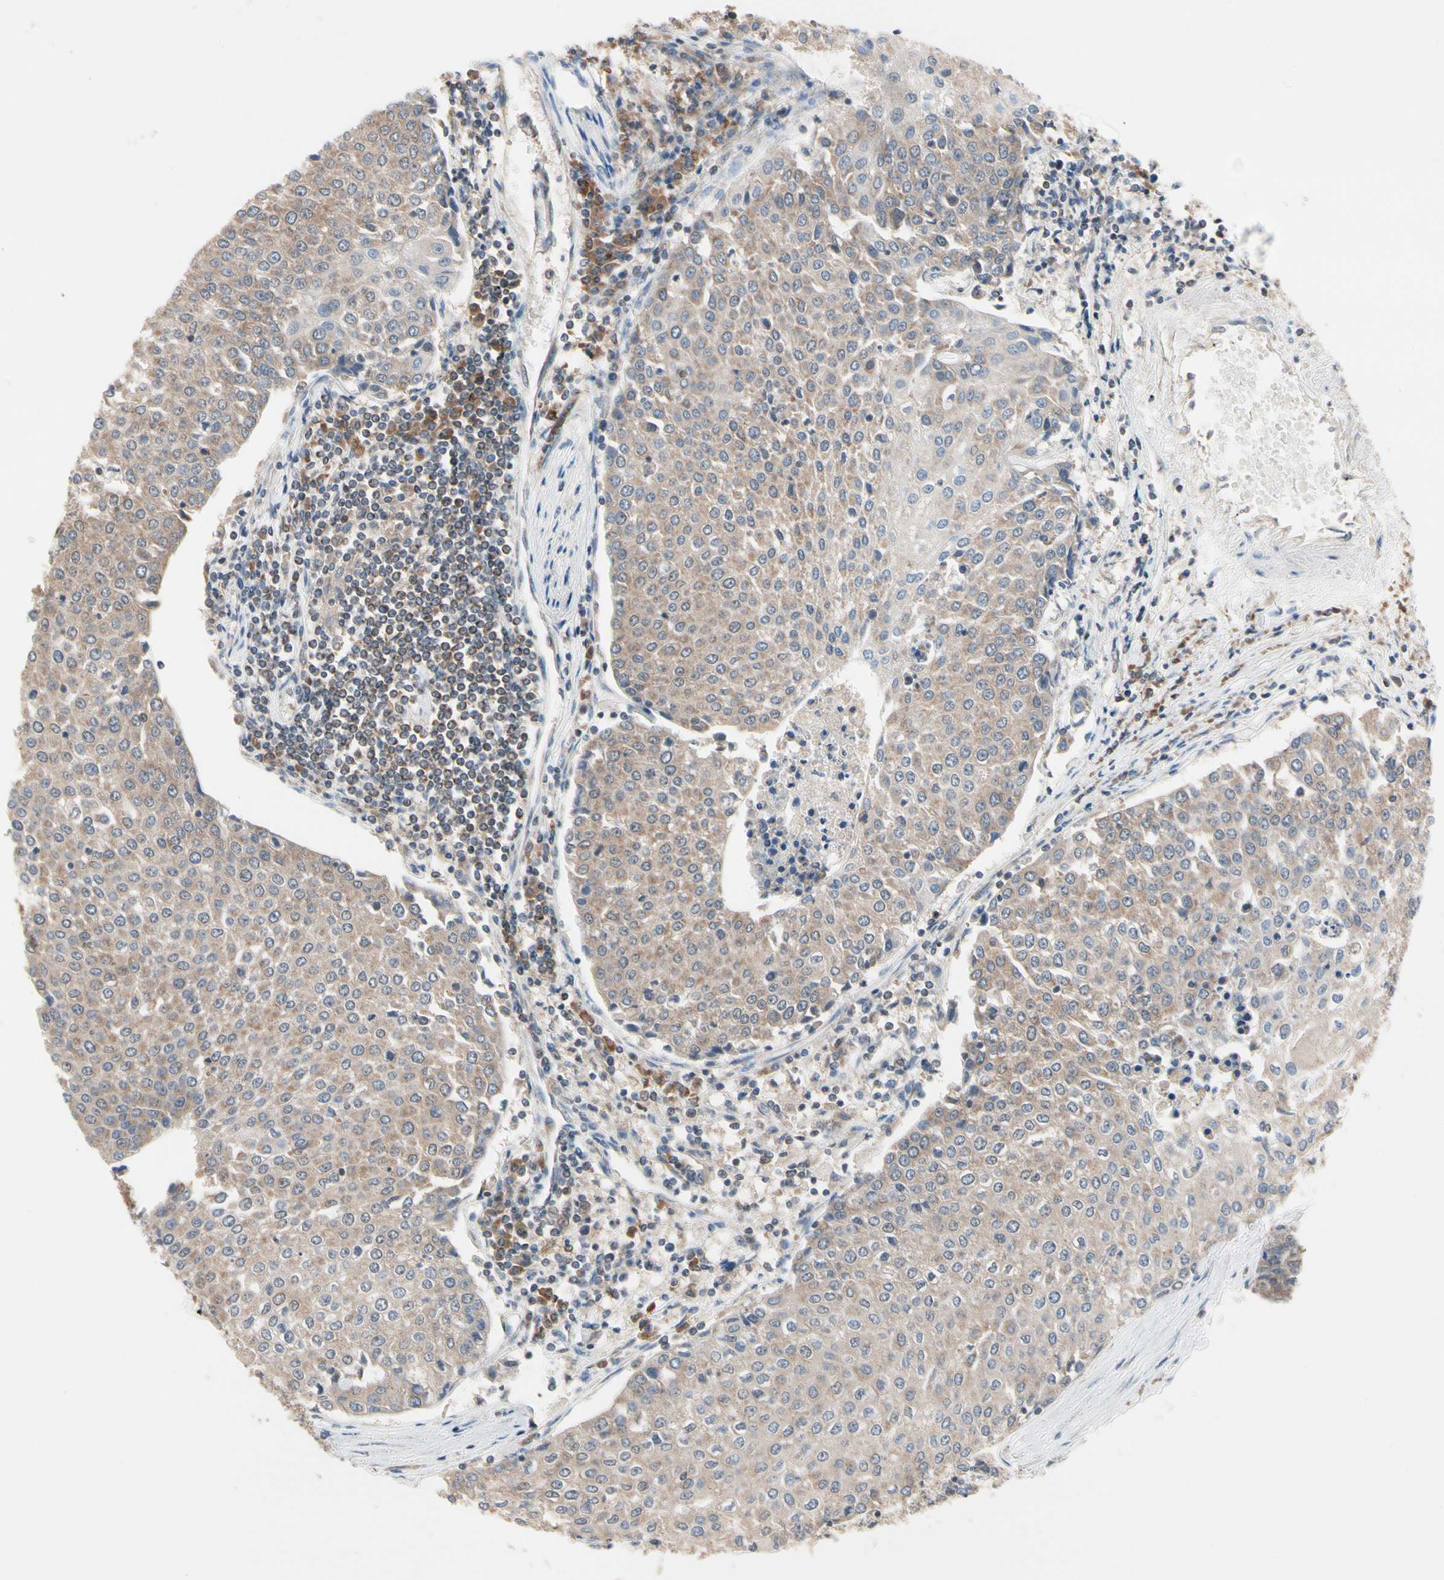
{"staining": {"intensity": "weak", "quantity": ">75%", "location": "cytoplasmic/membranous"}, "tissue": "urothelial cancer", "cell_type": "Tumor cells", "image_type": "cancer", "snomed": [{"axis": "morphology", "description": "Urothelial carcinoma, High grade"}, {"axis": "topography", "description": "Urinary bladder"}], "caption": "DAB immunohistochemical staining of urothelial cancer reveals weak cytoplasmic/membranous protein staining in about >75% of tumor cells.", "gene": "MTHFS", "patient": {"sex": "female", "age": 85}}